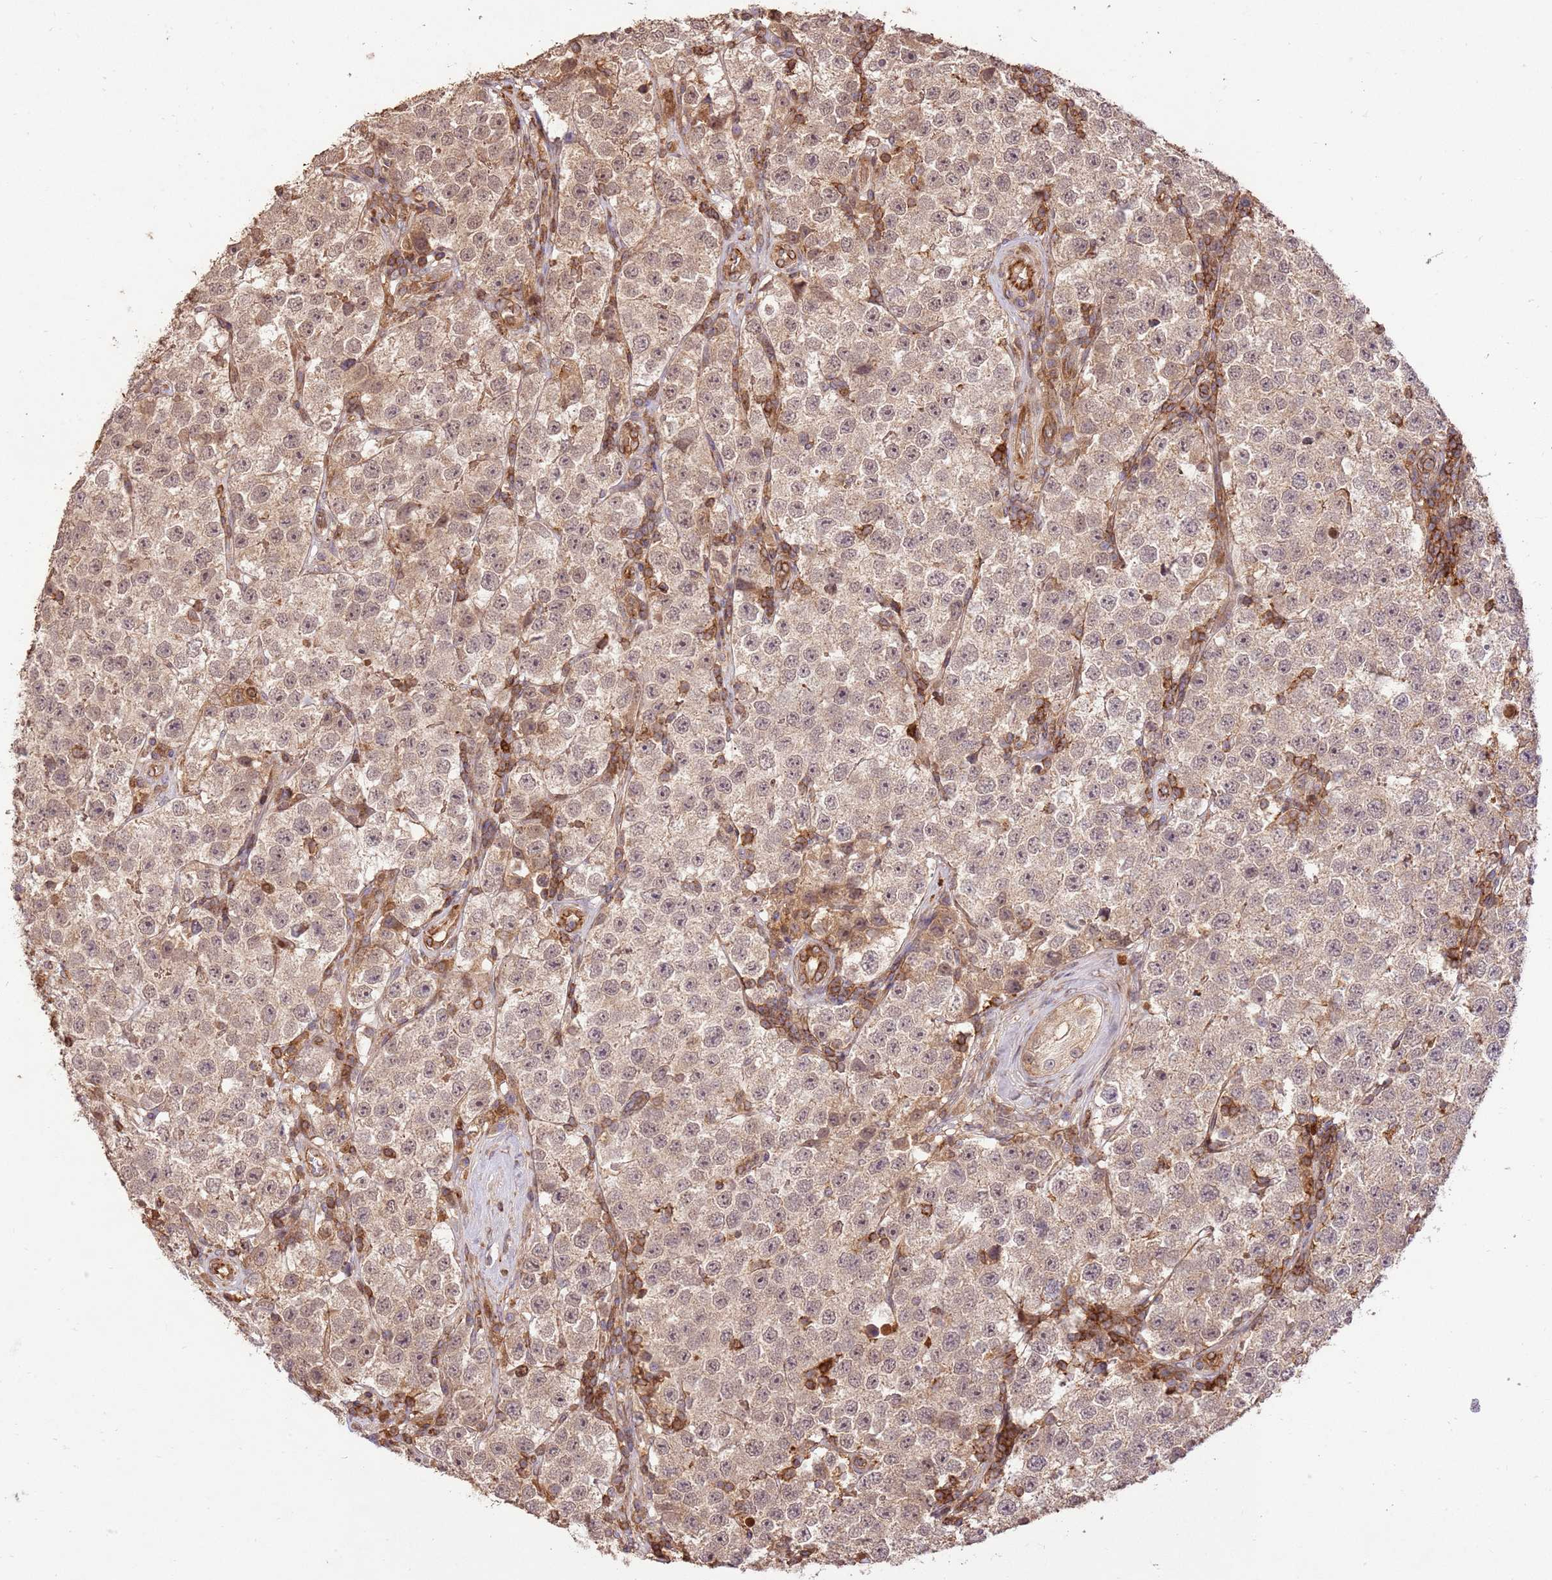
{"staining": {"intensity": "weak", "quantity": "25%-75%", "location": "cytoplasmic/membranous"}, "tissue": "testis cancer", "cell_type": "Tumor cells", "image_type": "cancer", "snomed": [{"axis": "morphology", "description": "Seminoma, NOS"}, {"axis": "topography", "description": "Testis"}], "caption": "Tumor cells show weak cytoplasmic/membranous staining in about 25%-75% of cells in testis seminoma. The staining is performed using DAB brown chromogen to label protein expression. The nuclei are counter-stained blue using hematoxylin.", "gene": "KATNAL2", "patient": {"sex": "male", "age": 34}}